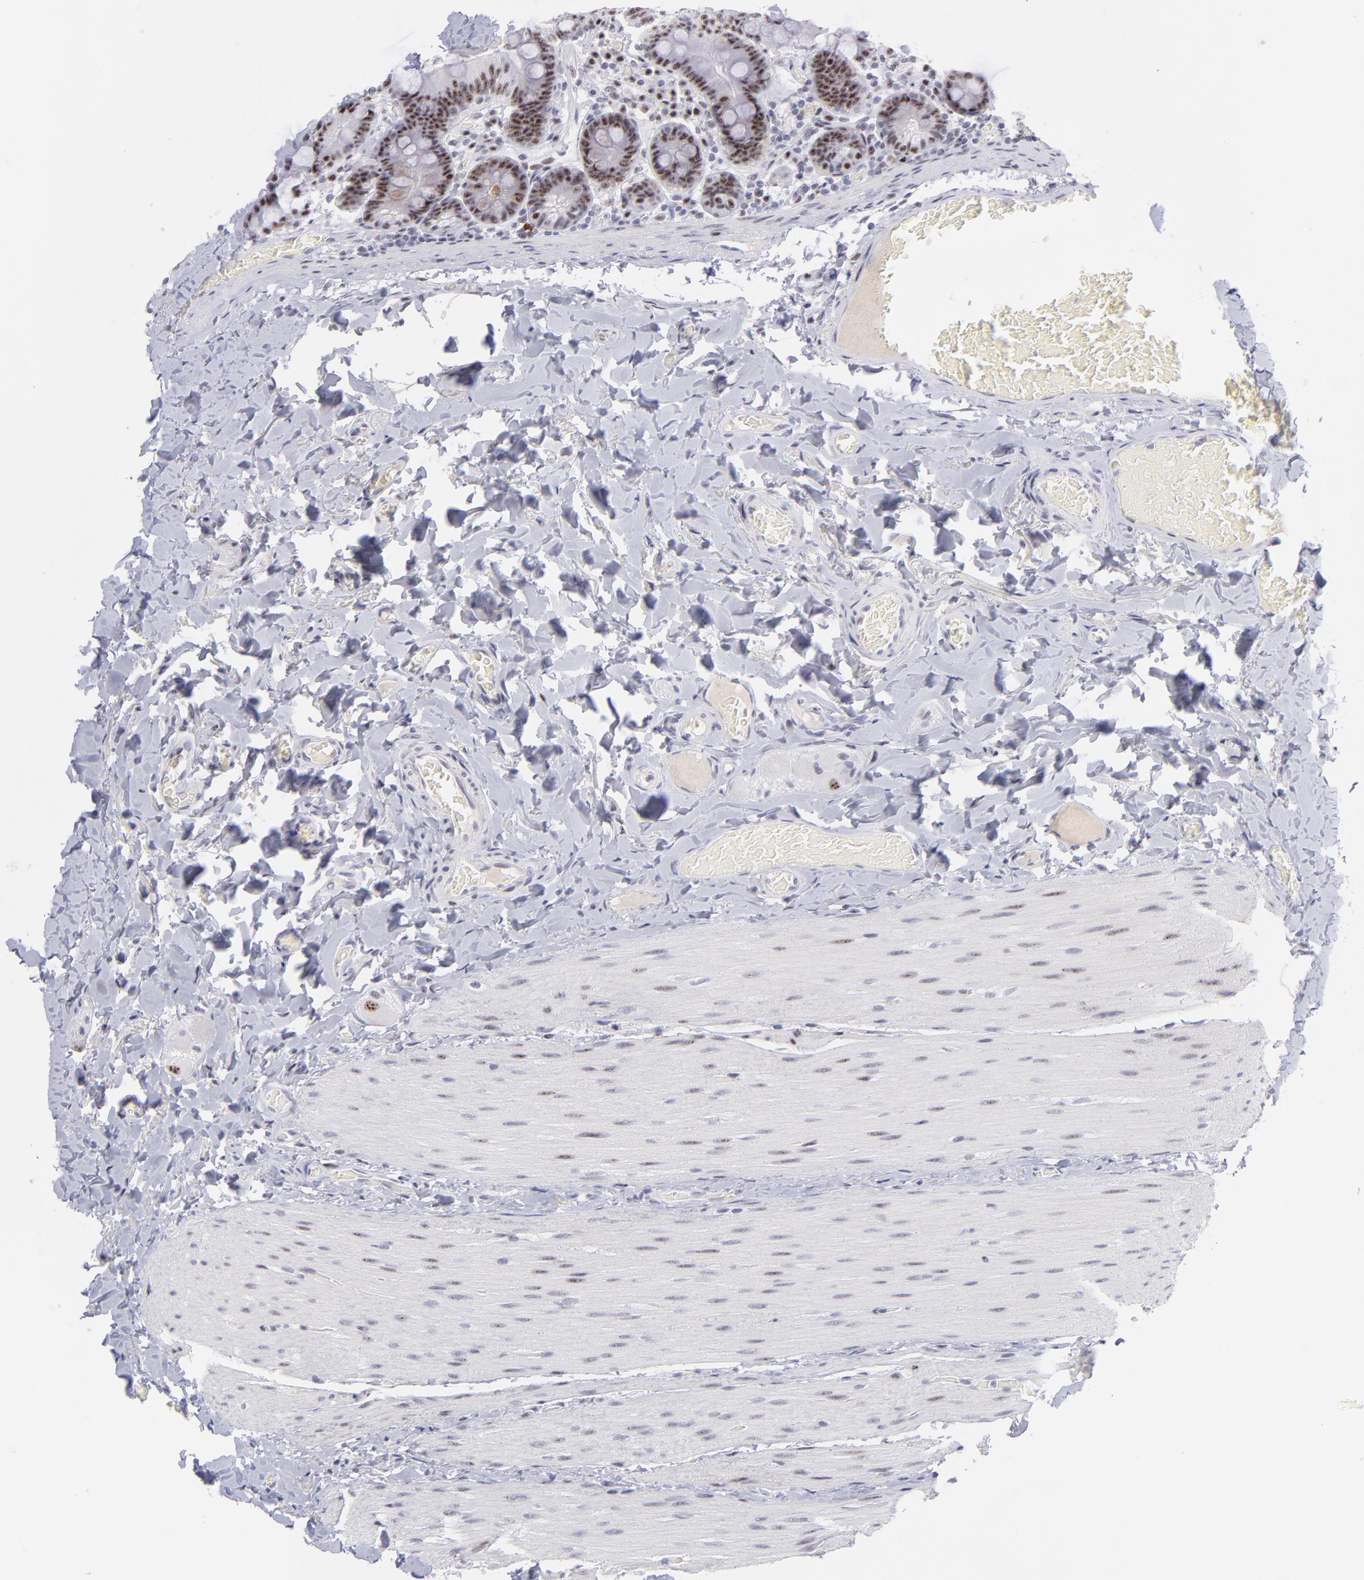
{"staining": {"intensity": "moderate", "quantity": ">75%", "location": "nuclear"}, "tissue": "duodenum", "cell_type": "Glandular cells", "image_type": "normal", "snomed": [{"axis": "morphology", "description": "Normal tissue, NOS"}, {"axis": "topography", "description": "Duodenum"}], "caption": "Glandular cells exhibit moderate nuclear staining in about >75% of cells in unremarkable duodenum.", "gene": "CDC25C", "patient": {"sex": "male", "age": 66}}